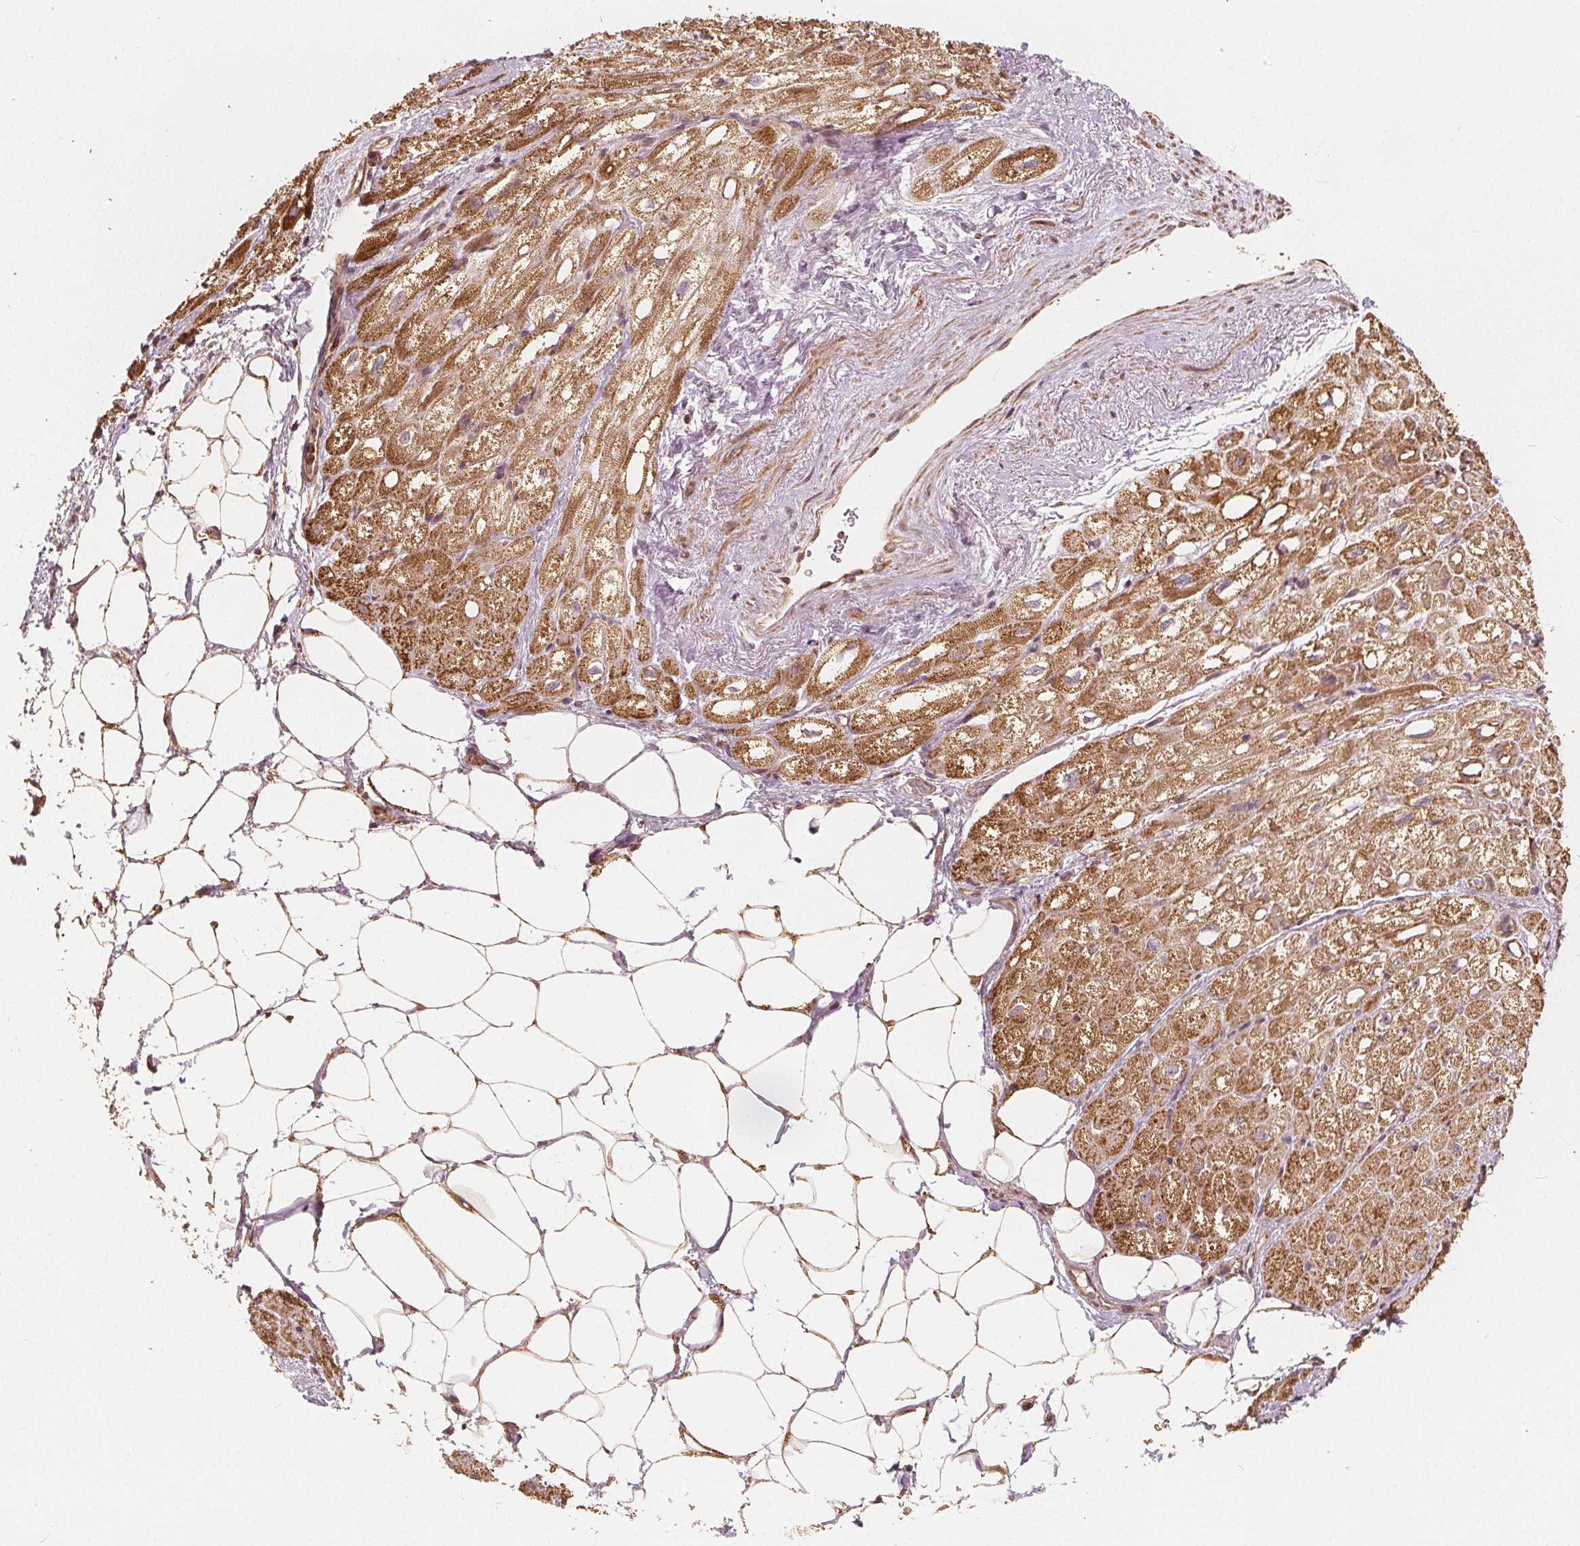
{"staining": {"intensity": "moderate", "quantity": "25%-75%", "location": "cytoplasmic/membranous"}, "tissue": "heart muscle", "cell_type": "Cardiomyocytes", "image_type": "normal", "snomed": [{"axis": "morphology", "description": "Normal tissue, NOS"}, {"axis": "topography", "description": "Heart"}], "caption": "Brown immunohistochemical staining in normal human heart muscle reveals moderate cytoplasmic/membranous positivity in about 25%-75% of cardiomyocytes. Immunohistochemistry (ihc) stains the protein of interest in brown and the nuclei are stained blue.", "gene": "PEX26", "patient": {"sex": "female", "age": 69}}